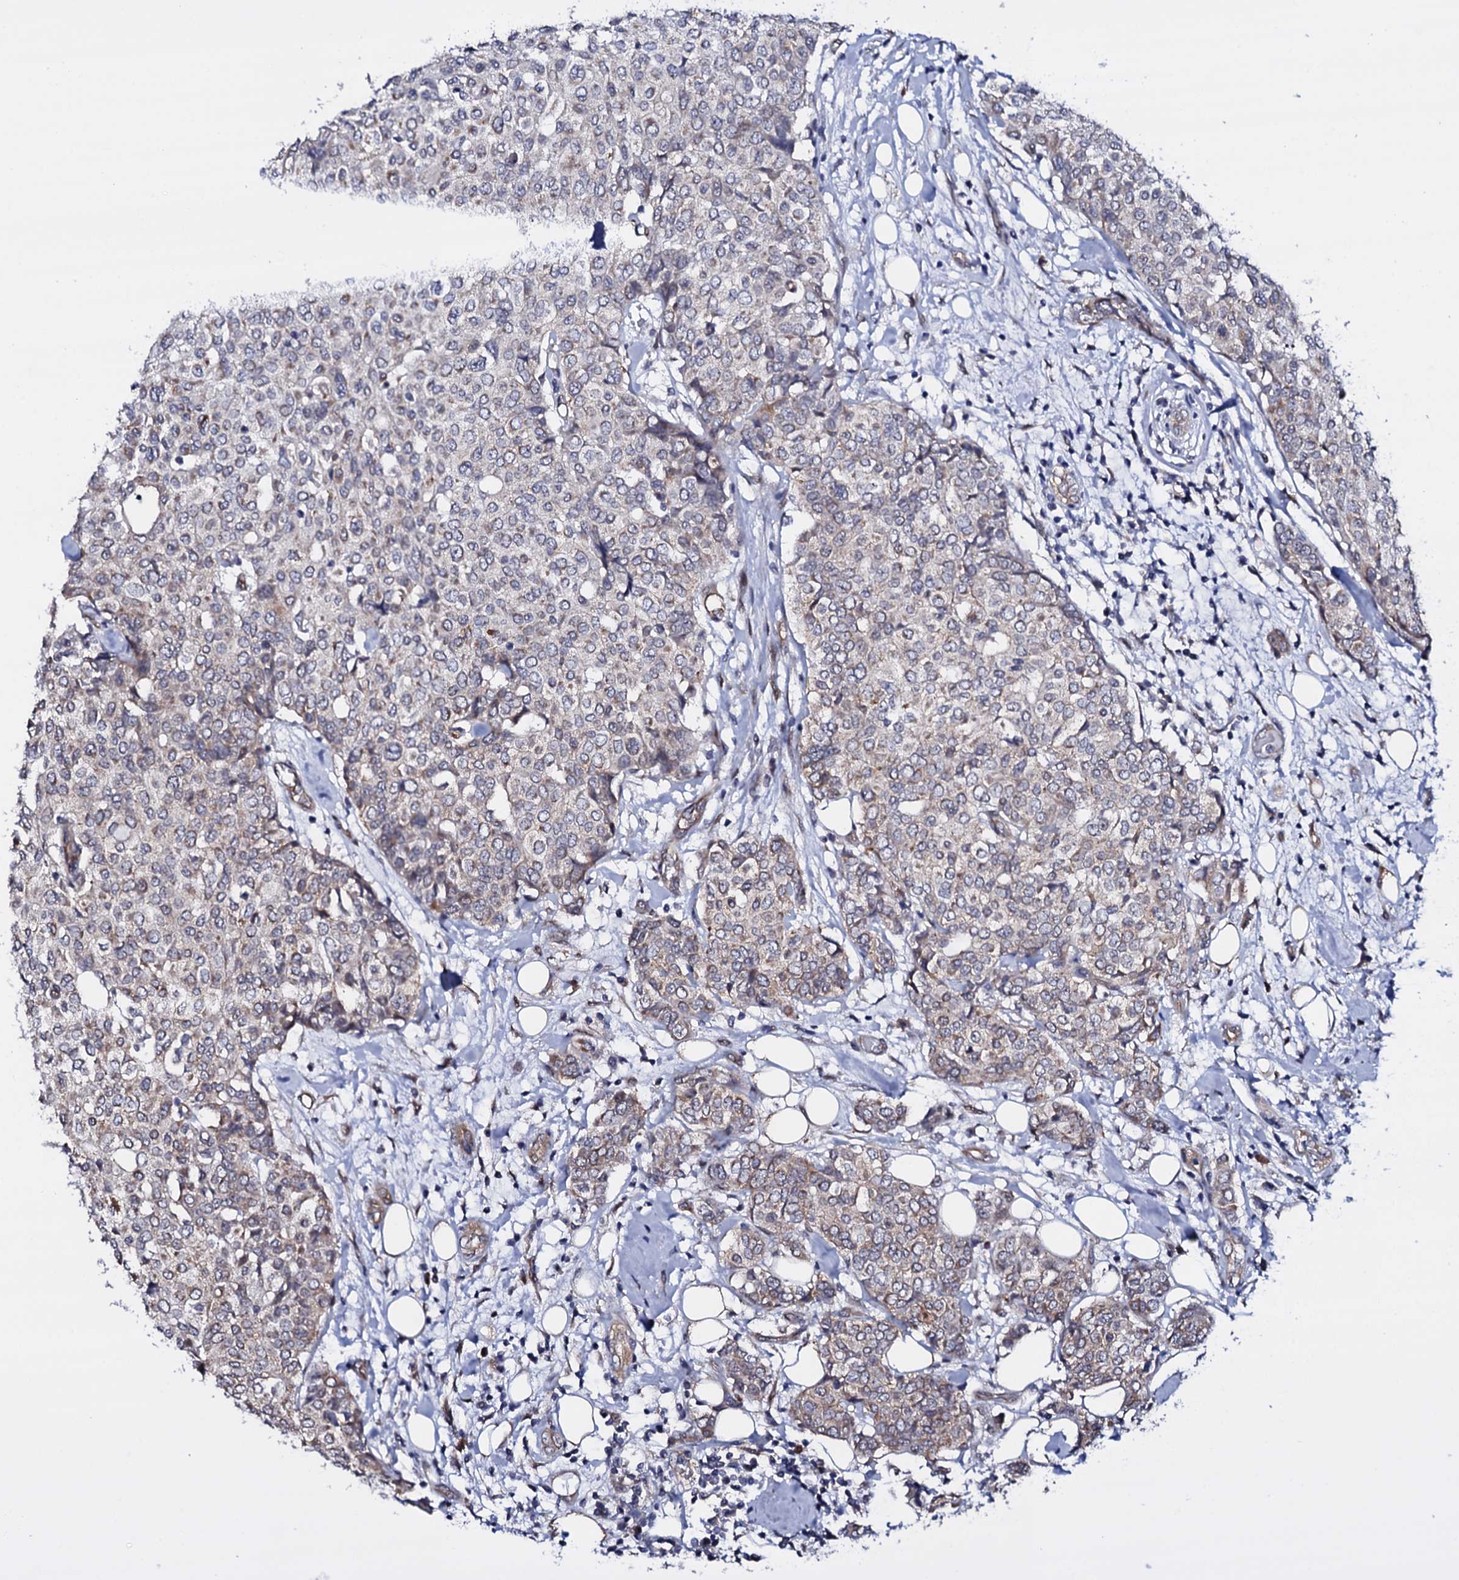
{"staining": {"intensity": "weak", "quantity": "25%-75%", "location": "cytoplasmic/membranous"}, "tissue": "breast cancer", "cell_type": "Tumor cells", "image_type": "cancer", "snomed": [{"axis": "morphology", "description": "Lobular carcinoma"}, {"axis": "topography", "description": "Breast"}], "caption": "Breast lobular carcinoma tissue demonstrates weak cytoplasmic/membranous positivity in approximately 25%-75% of tumor cells", "gene": "GAREM1", "patient": {"sex": "female", "age": 51}}